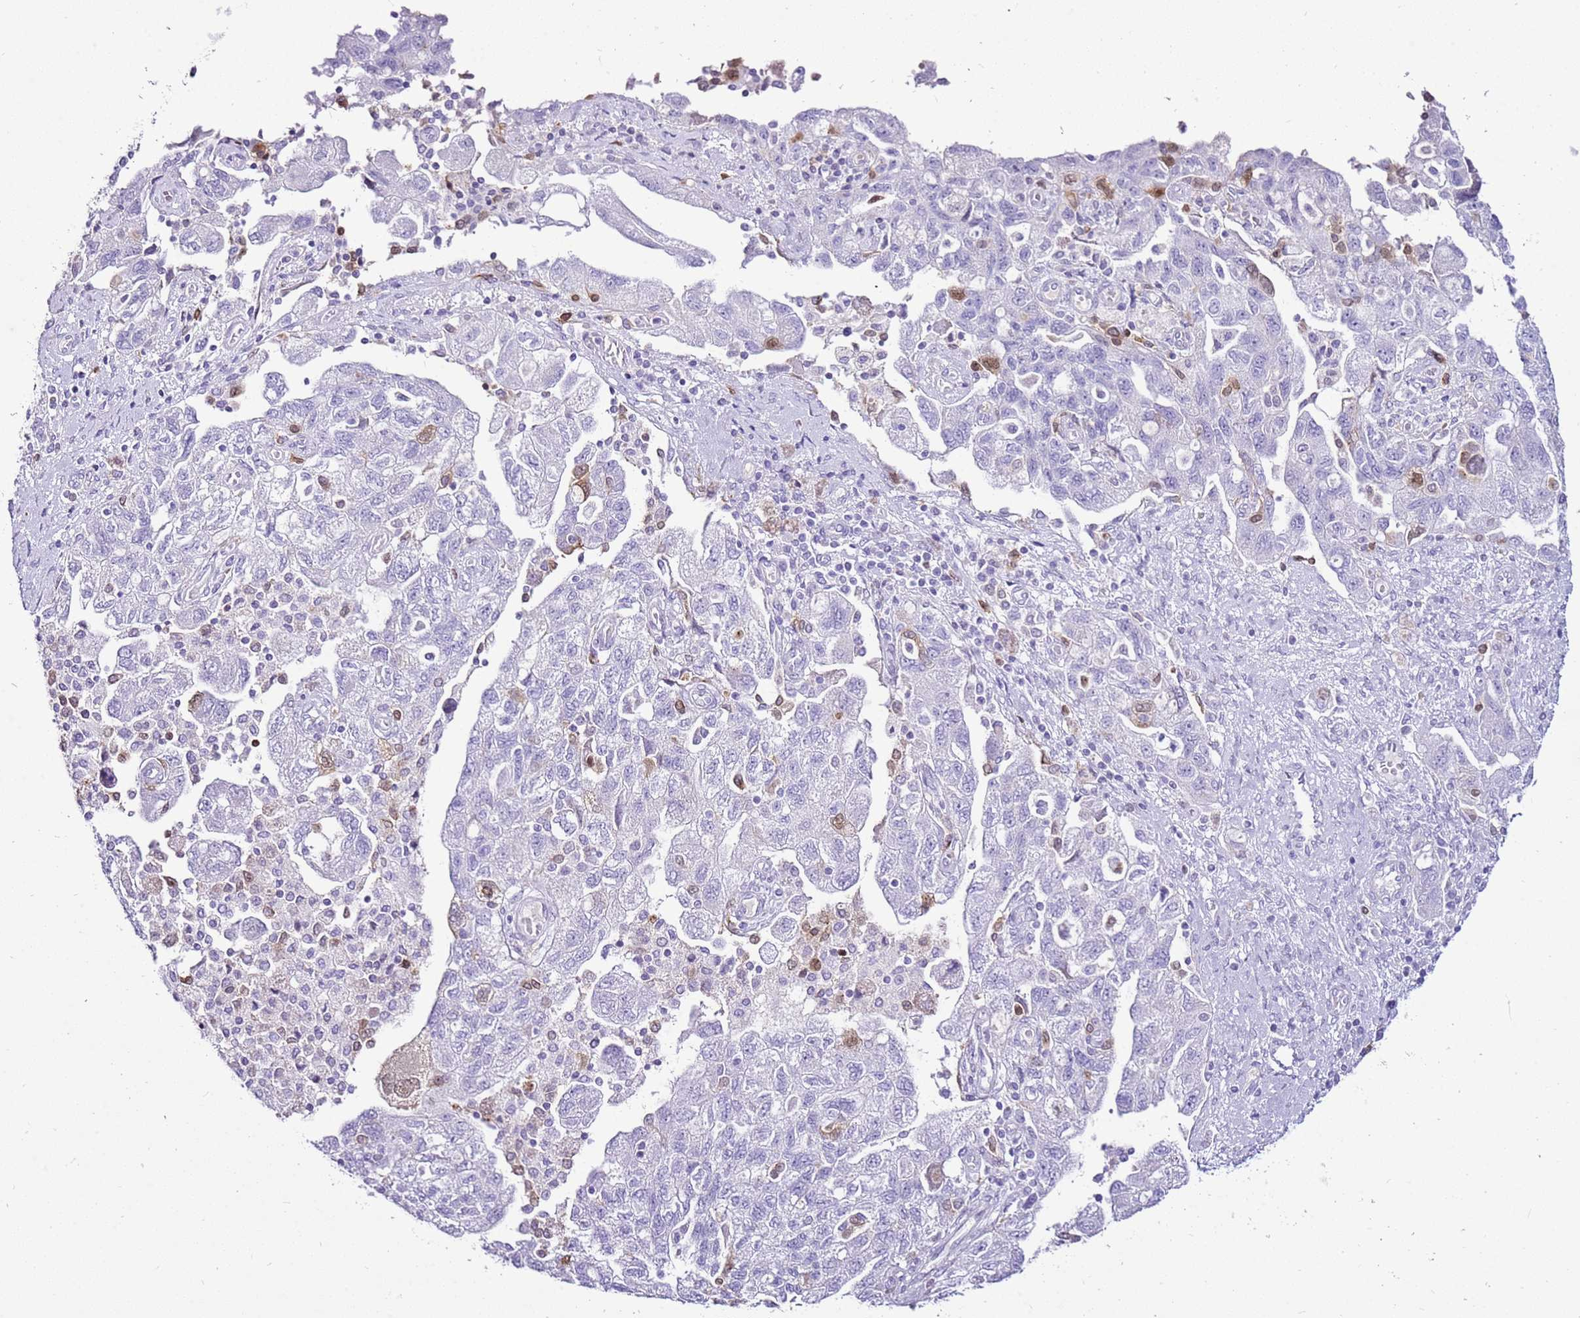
{"staining": {"intensity": "moderate", "quantity": "<25%", "location": "cytoplasmic/membranous,nuclear"}, "tissue": "ovarian cancer", "cell_type": "Tumor cells", "image_type": "cancer", "snomed": [{"axis": "morphology", "description": "Carcinoma, NOS"}, {"axis": "morphology", "description": "Cystadenocarcinoma, serous, NOS"}, {"axis": "topography", "description": "Ovary"}], "caption": "Immunohistochemistry (IHC) of human carcinoma (ovarian) displays low levels of moderate cytoplasmic/membranous and nuclear staining in about <25% of tumor cells. (DAB (3,3'-diaminobenzidine) IHC, brown staining for protein, blue staining for nuclei).", "gene": "SPC25", "patient": {"sex": "female", "age": 69}}